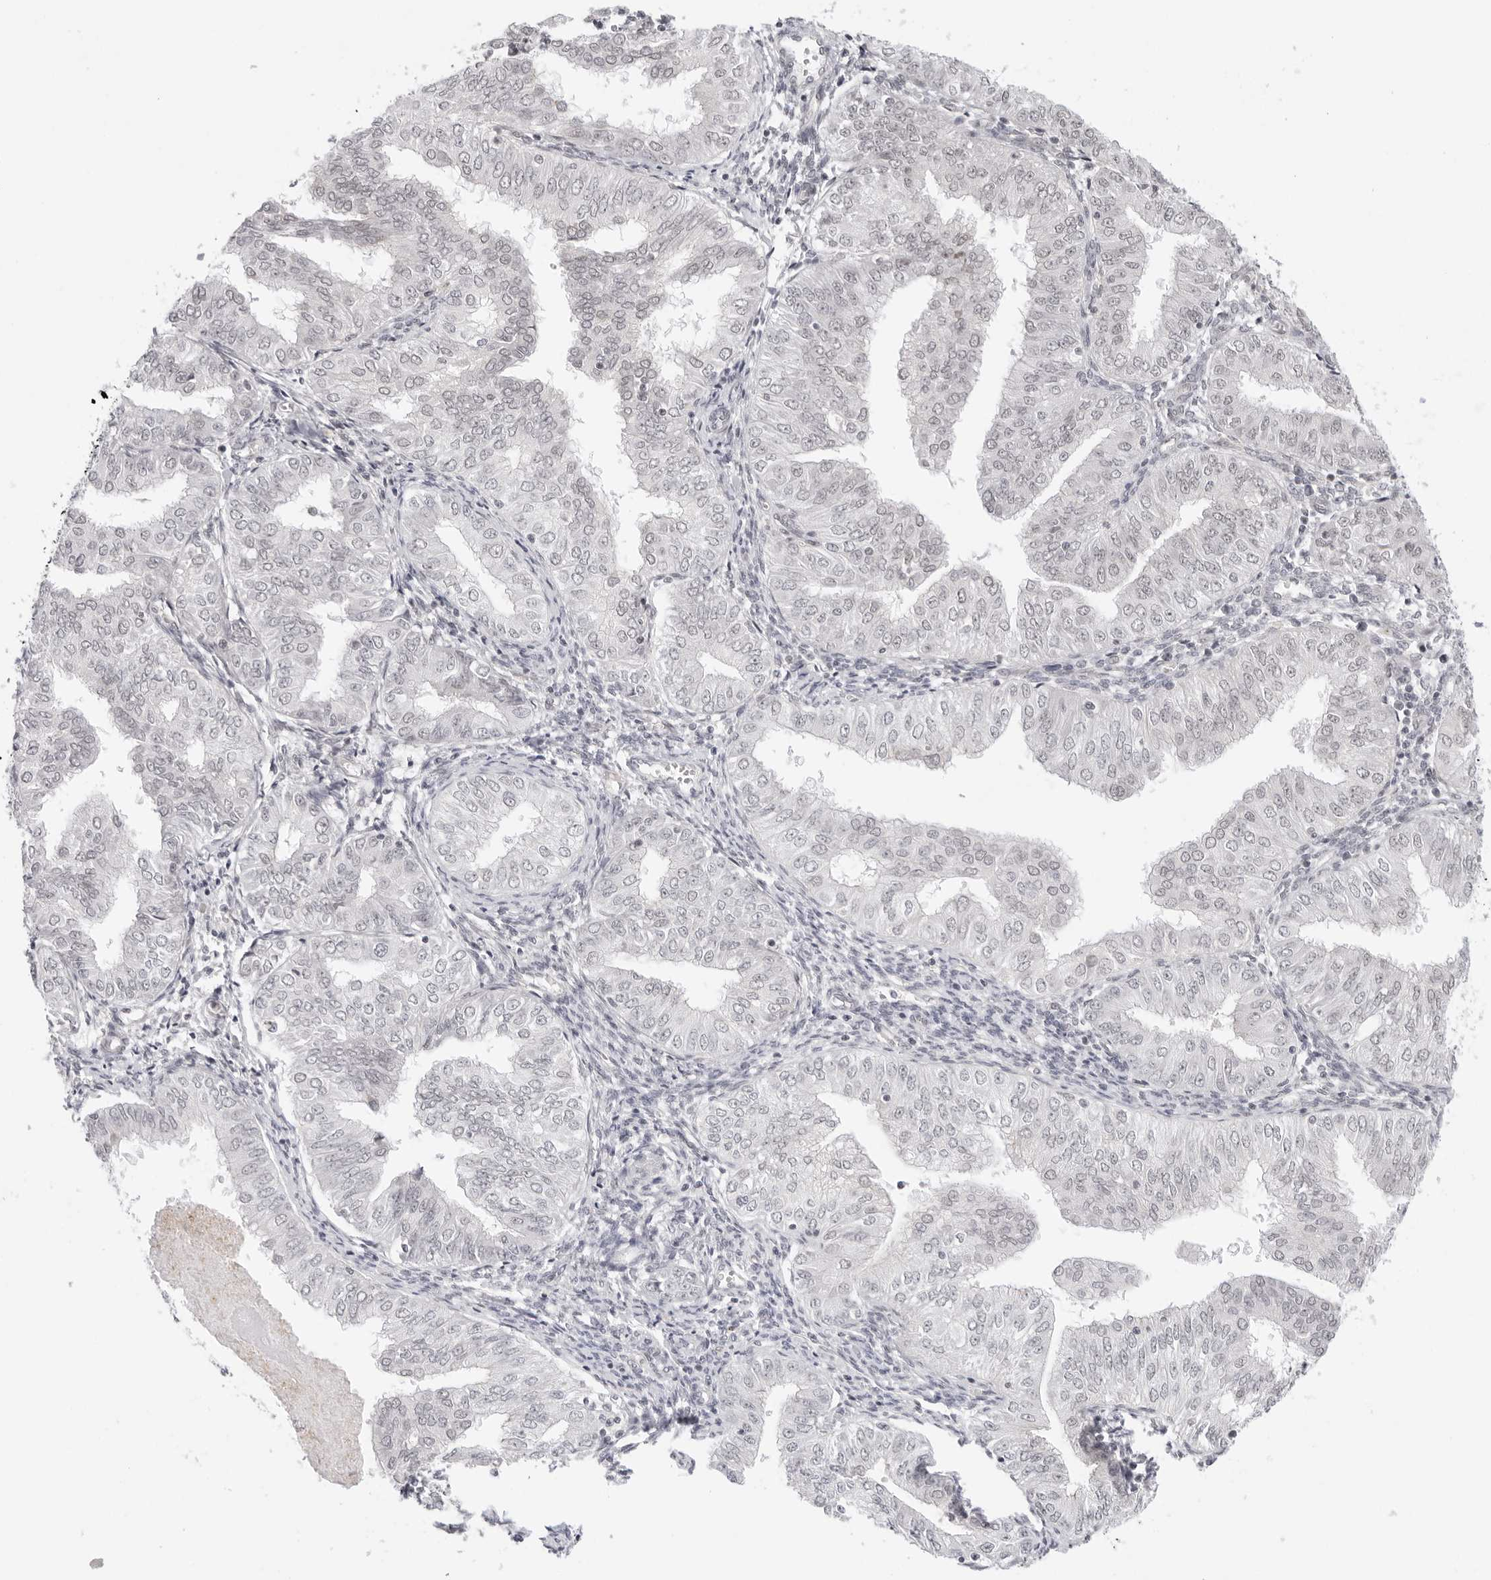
{"staining": {"intensity": "negative", "quantity": "none", "location": "none"}, "tissue": "endometrial cancer", "cell_type": "Tumor cells", "image_type": "cancer", "snomed": [{"axis": "morphology", "description": "Normal tissue, NOS"}, {"axis": "morphology", "description": "Adenocarcinoma, NOS"}, {"axis": "topography", "description": "Endometrium"}], "caption": "Immunohistochemistry histopathology image of adenocarcinoma (endometrial) stained for a protein (brown), which exhibits no expression in tumor cells.", "gene": "TCIM", "patient": {"sex": "female", "age": 53}}